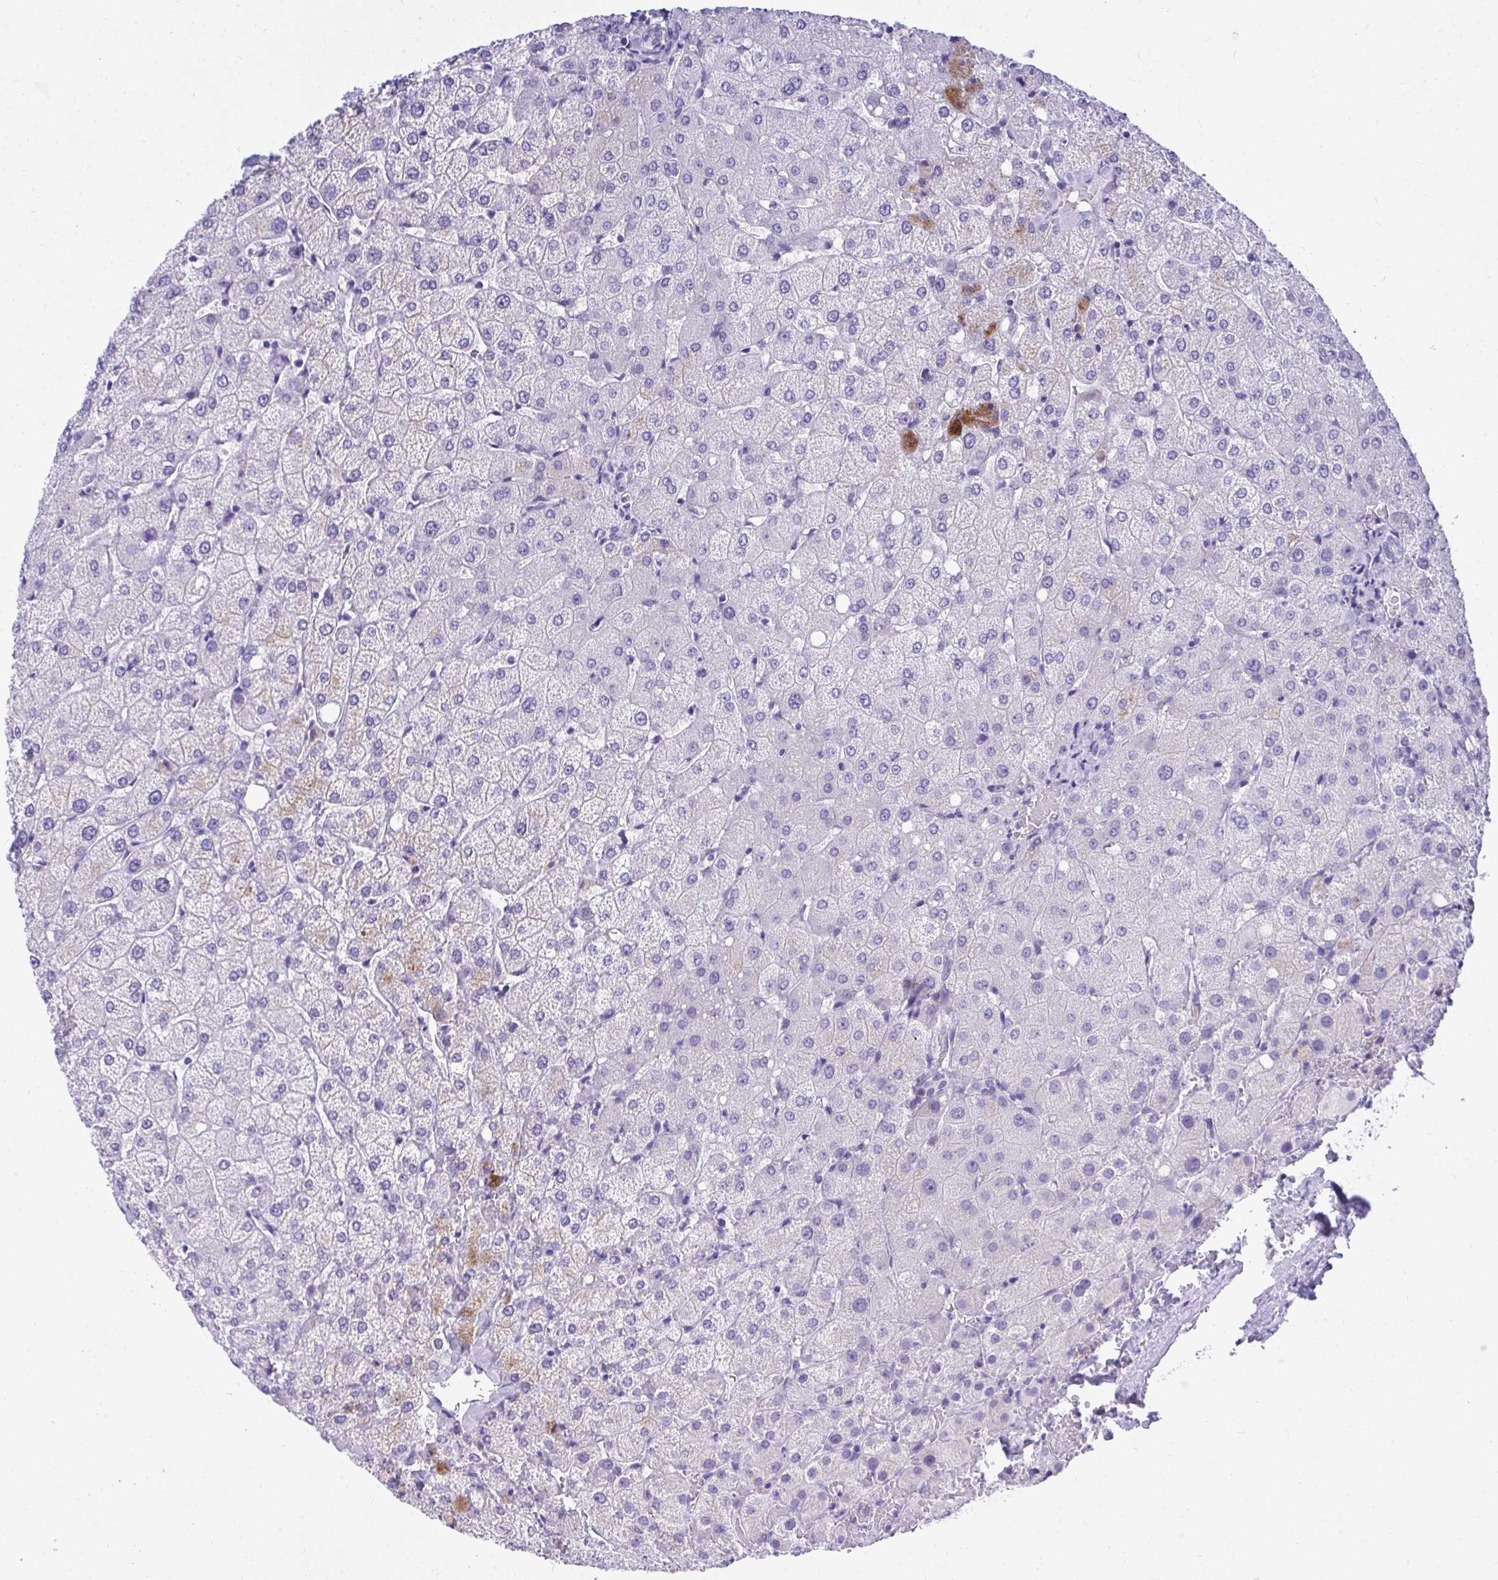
{"staining": {"intensity": "negative", "quantity": "none", "location": "none"}, "tissue": "liver", "cell_type": "Cholangiocytes", "image_type": "normal", "snomed": [{"axis": "morphology", "description": "Normal tissue, NOS"}, {"axis": "topography", "description": "Liver"}], "caption": "IHC histopathology image of benign liver: liver stained with DAB shows no significant protein positivity in cholangiocytes.", "gene": "KLK1", "patient": {"sex": "female", "age": 54}}